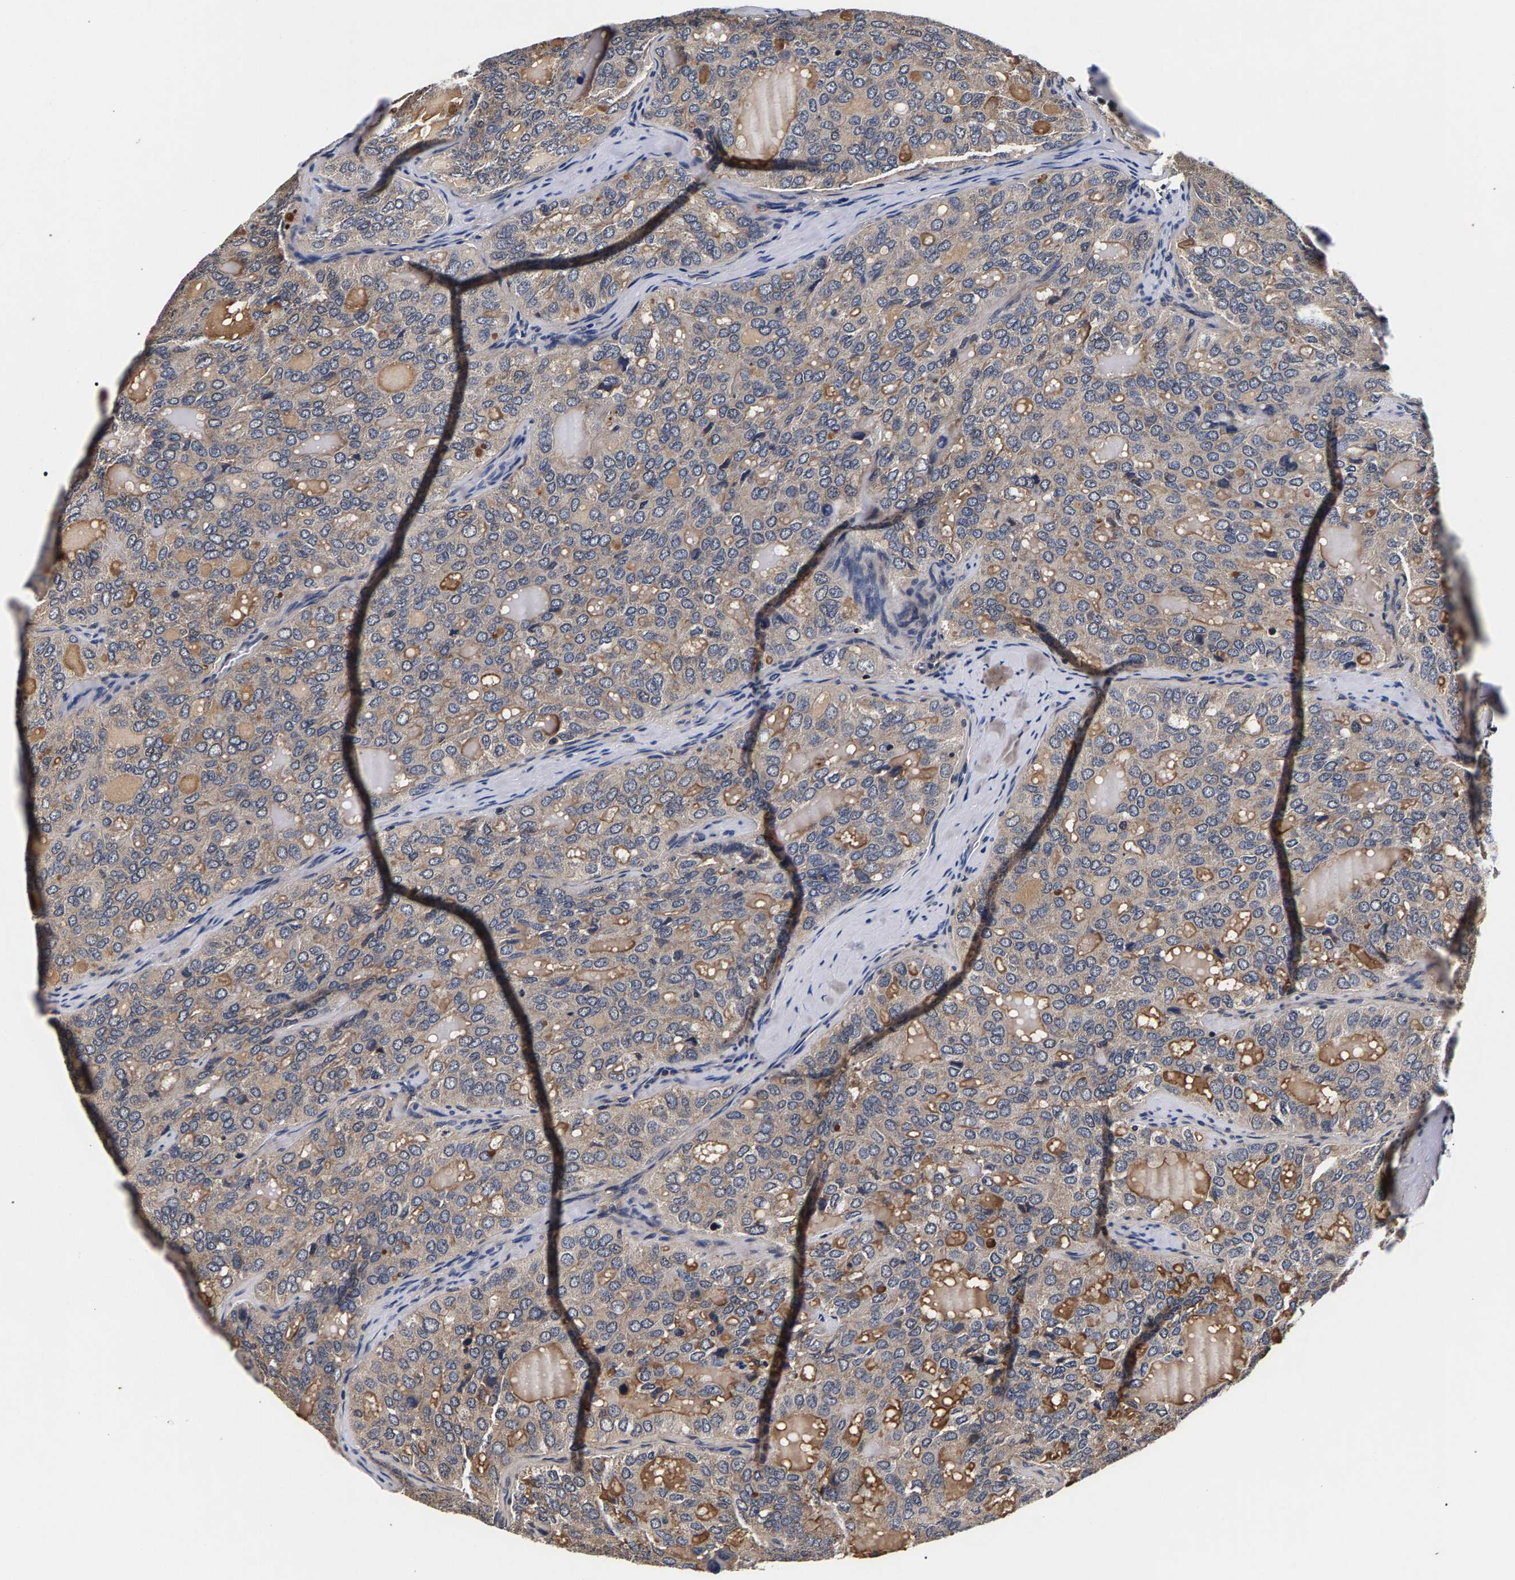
{"staining": {"intensity": "weak", "quantity": ">75%", "location": "cytoplasmic/membranous"}, "tissue": "thyroid cancer", "cell_type": "Tumor cells", "image_type": "cancer", "snomed": [{"axis": "morphology", "description": "Follicular adenoma carcinoma, NOS"}, {"axis": "topography", "description": "Thyroid gland"}], "caption": "Thyroid follicular adenoma carcinoma was stained to show a protein in brown. There is low levels of weak cytoplasmic/membranous expression in about >75% of tumor cells.", "gene": "MARCHF7", "patient": {"sex": "male", "age": 75}}